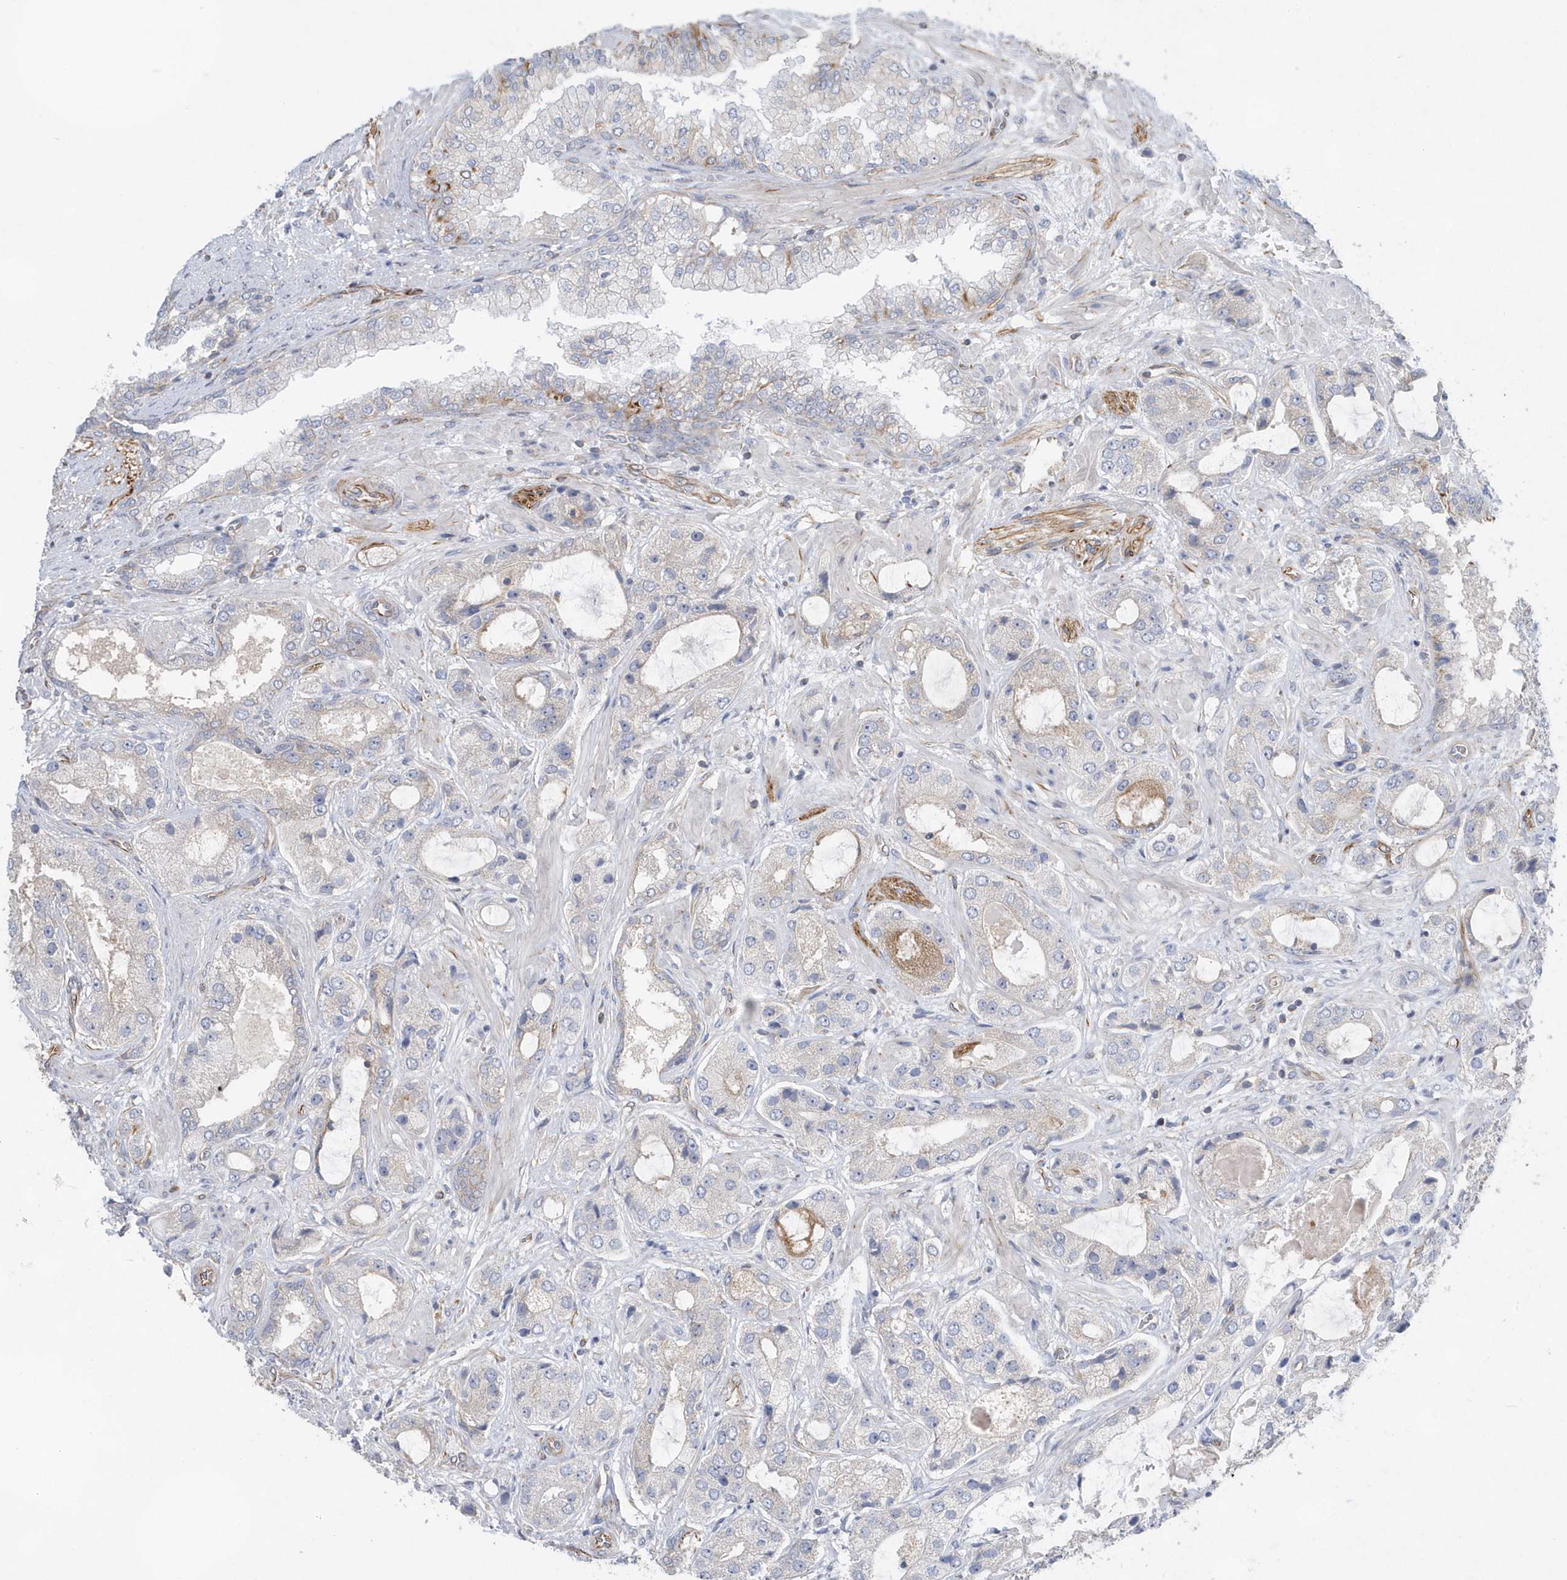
{"staining": {"intensity": "negative", "quantity": "none", "location": "none"}, "tissue": "prostate cancer", "cell_type": "Tumor cells", "image_type": "cancer", "snomed": [{"axis": "morphology", "description": "Normal tissue, NOS"}, {"axis": "morphology", "description": "Adenocarcinoma, High grade"}, {"axis": "topography", "description": "Prostate"}, {"axis": "topography", "description": "Peripheral nerve tissue"}], "caption": "Adenocarcinoma (high-grade) (prostate) was stained to show a protein in brown. There is no significant staining in tumor cells. Nuclei are stained in blue.", "gene": "RAB17", "patient": {"sex": "male", "age": 59}}